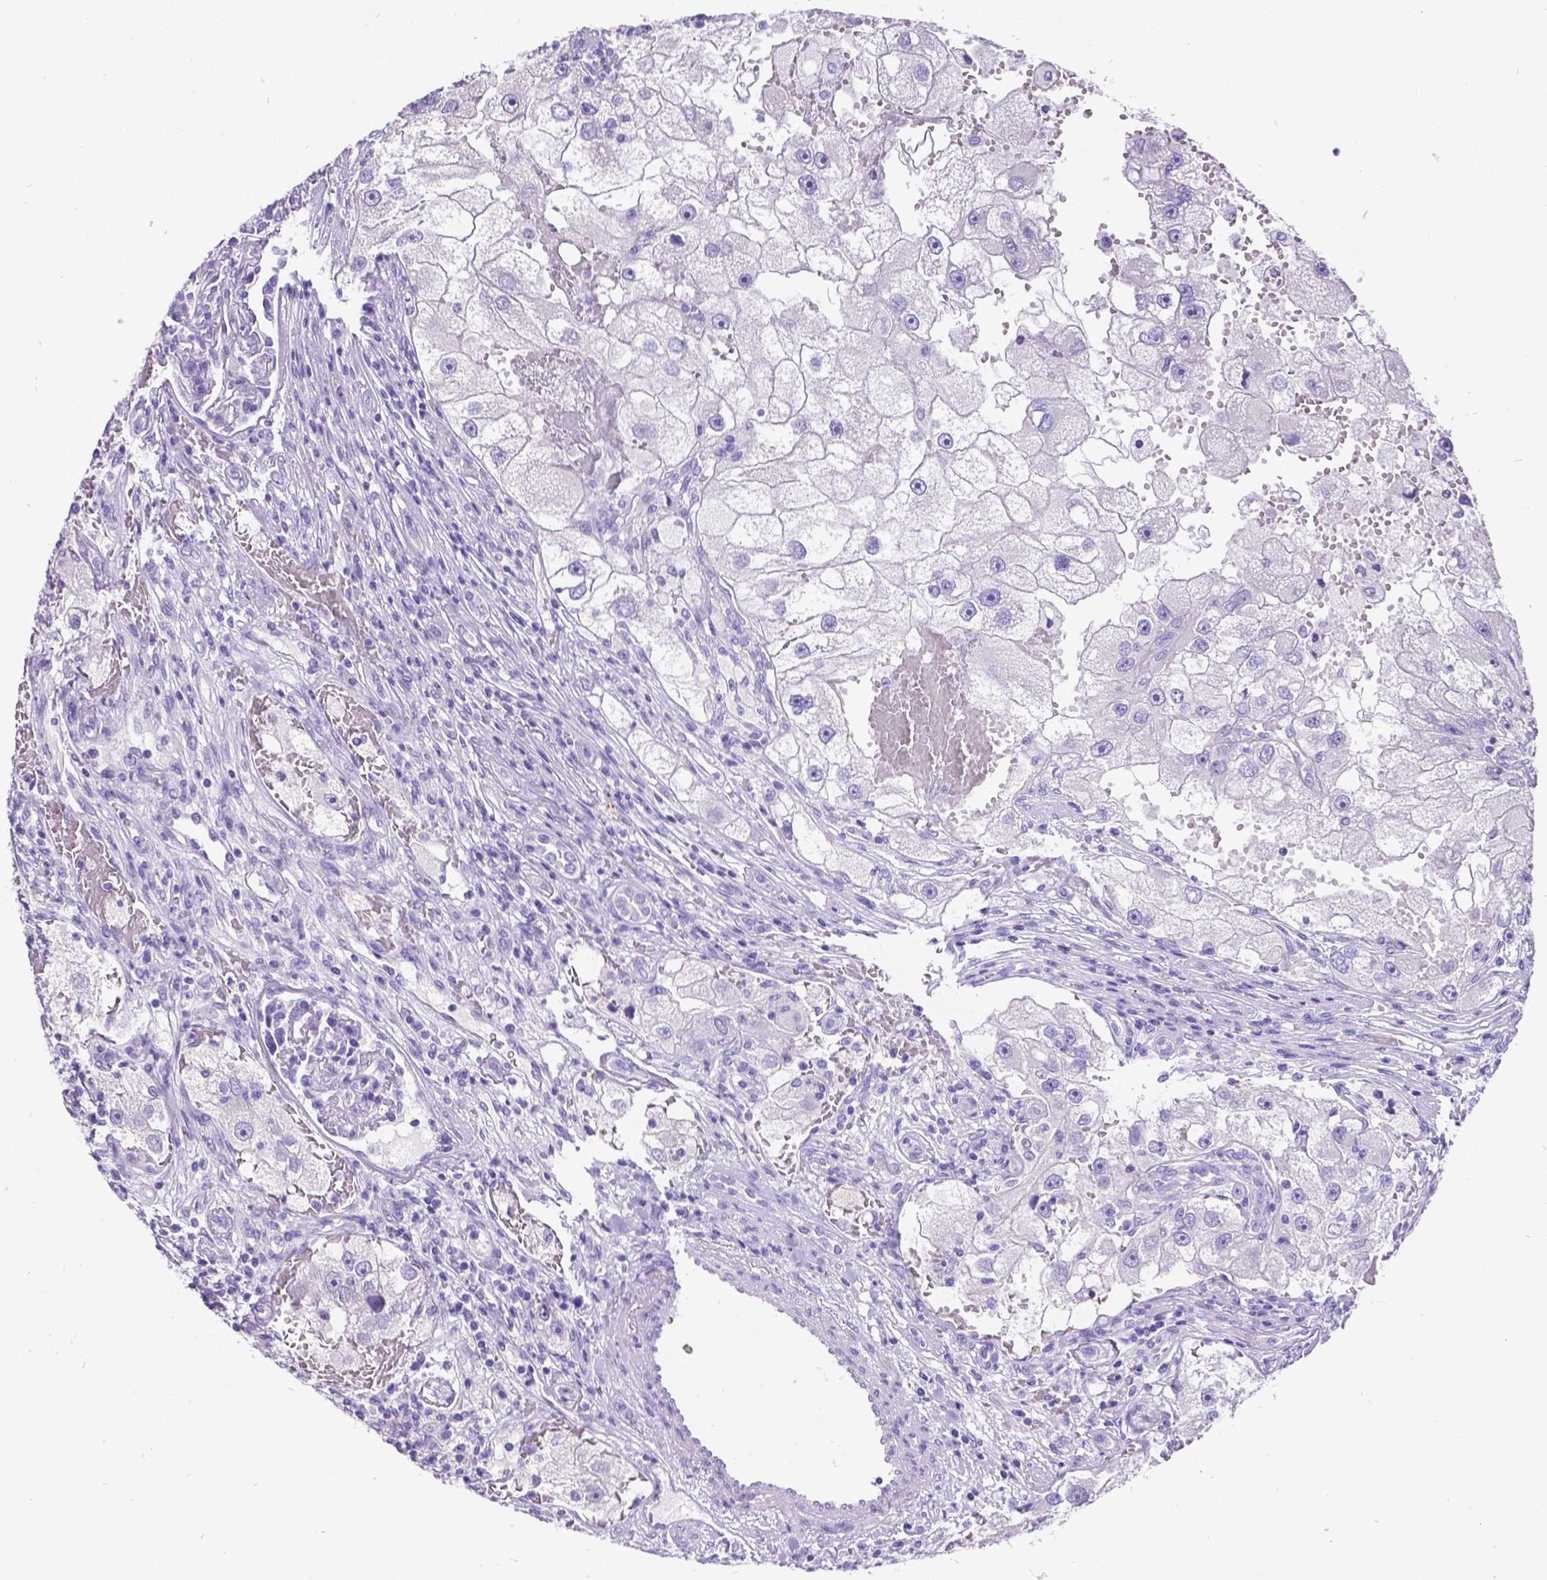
{"staining": {"intensity": "negative", "quantity": "none", "location": "none"}, "tissue": "renal cancer", "cell_type": "Tumor cells", "image_type": "cancer", "snomed": [{"axis": "morphology", "description": "Adenocarcinoma, NOS"}, {"axis": "topography", "description": "Kidney"}], "caption": "This is an IHC image of human renal cancer. There is no expression in tumor cells.", "gene": "SATB2", "patient": {"sex": "male", "age": 63}}